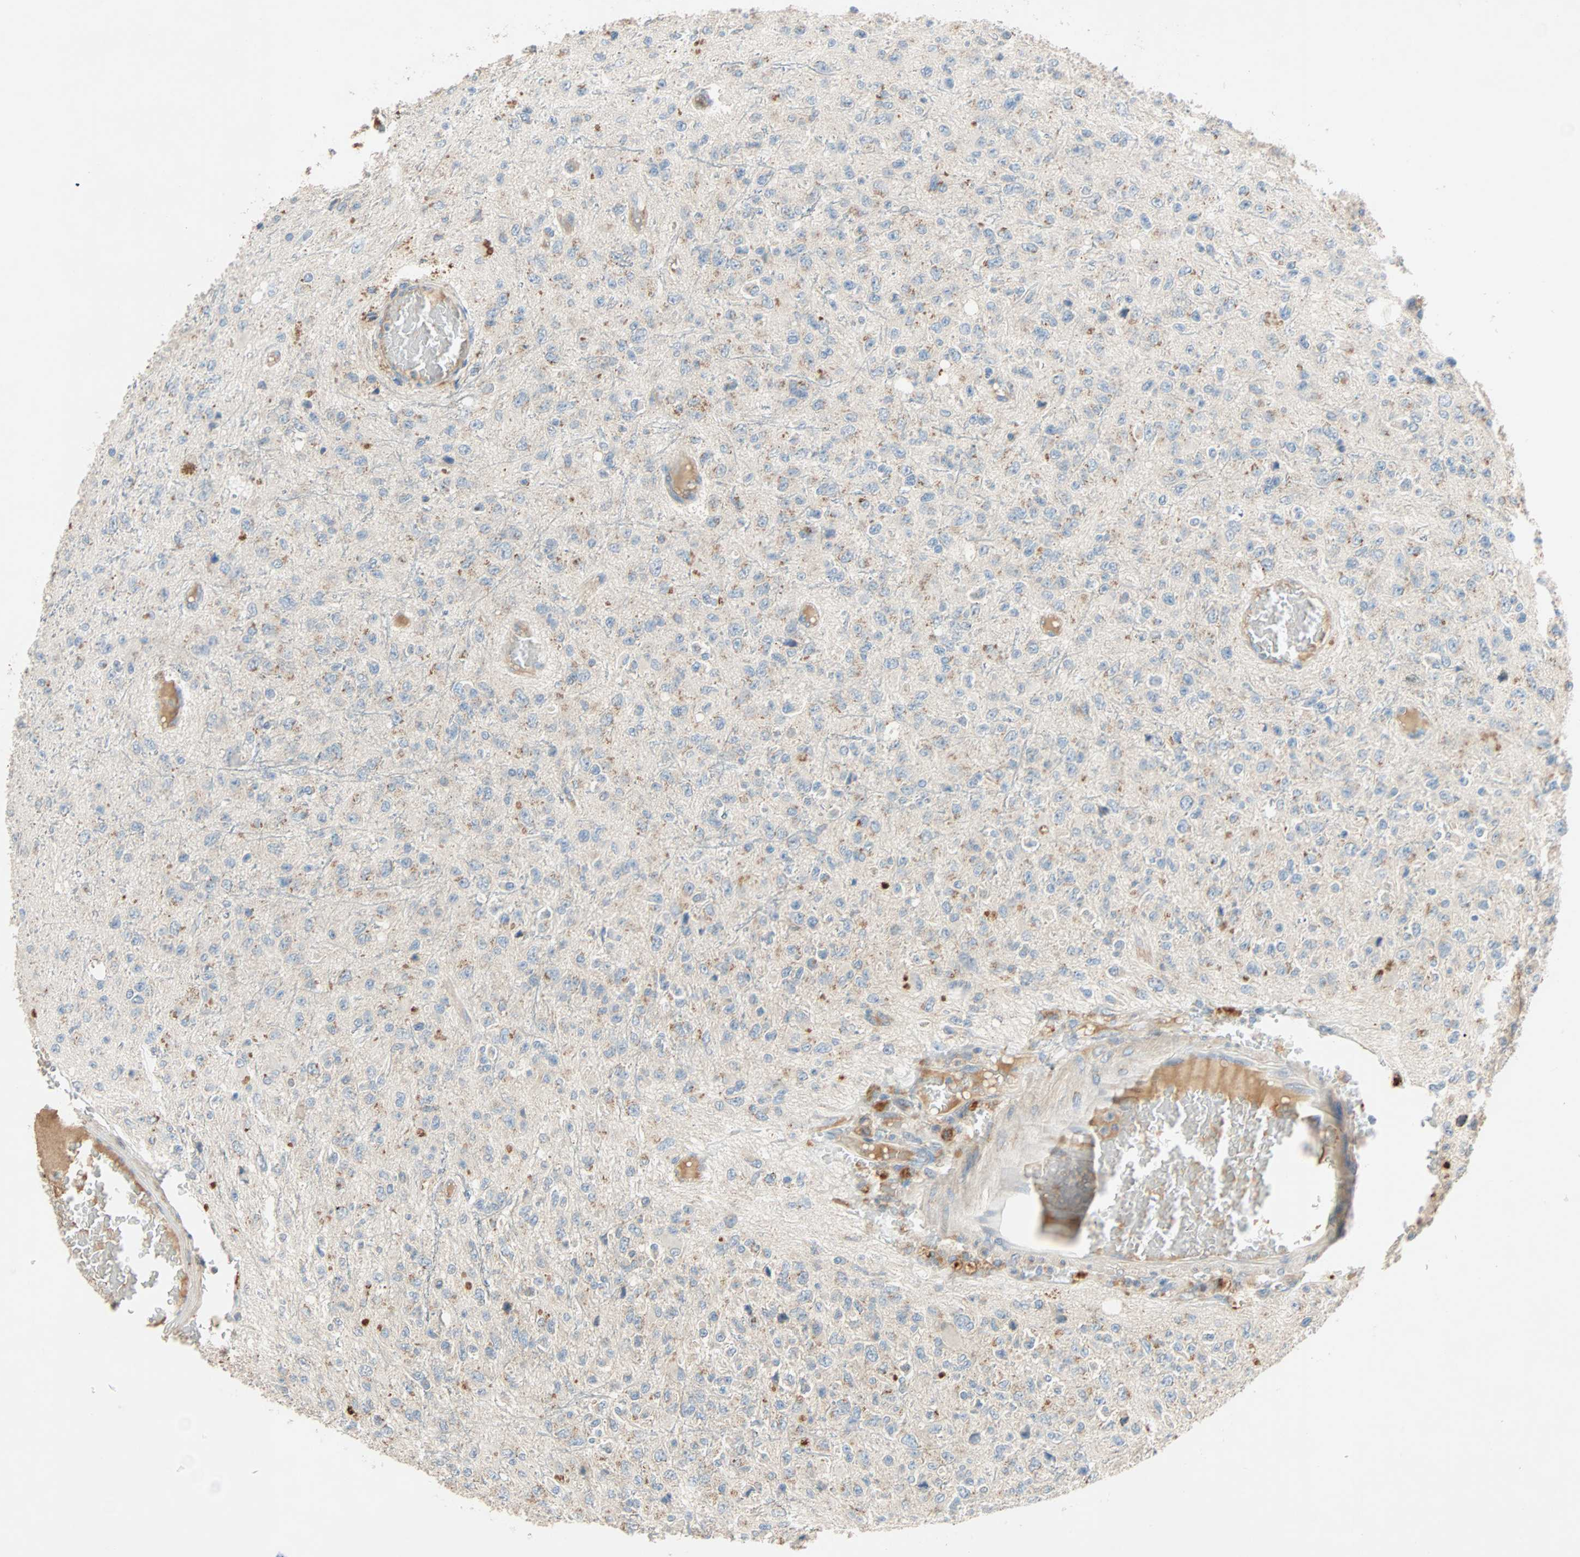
{"staining": {"intensity": "moderate", "quantity": "25%-75%", "location": "cytoplasmic/membranous"}, "tissue": "glioma", "cell_type": "Tumor cells", "image_type": "cancer", "snomed": [{"axis": "morphology", "description": "Glioma, malignant, High grade"}, {"axis": "topography", "description": "pancreas cauda"}], "caption": "A medium amount of moderate cytoplasmic/membranous expression is seen in about 25%-75% of tumor cells in malignant high-grade glioma tissue.", "gene": "XYLT1", "patient": {"sex": "male", "age": 60}}